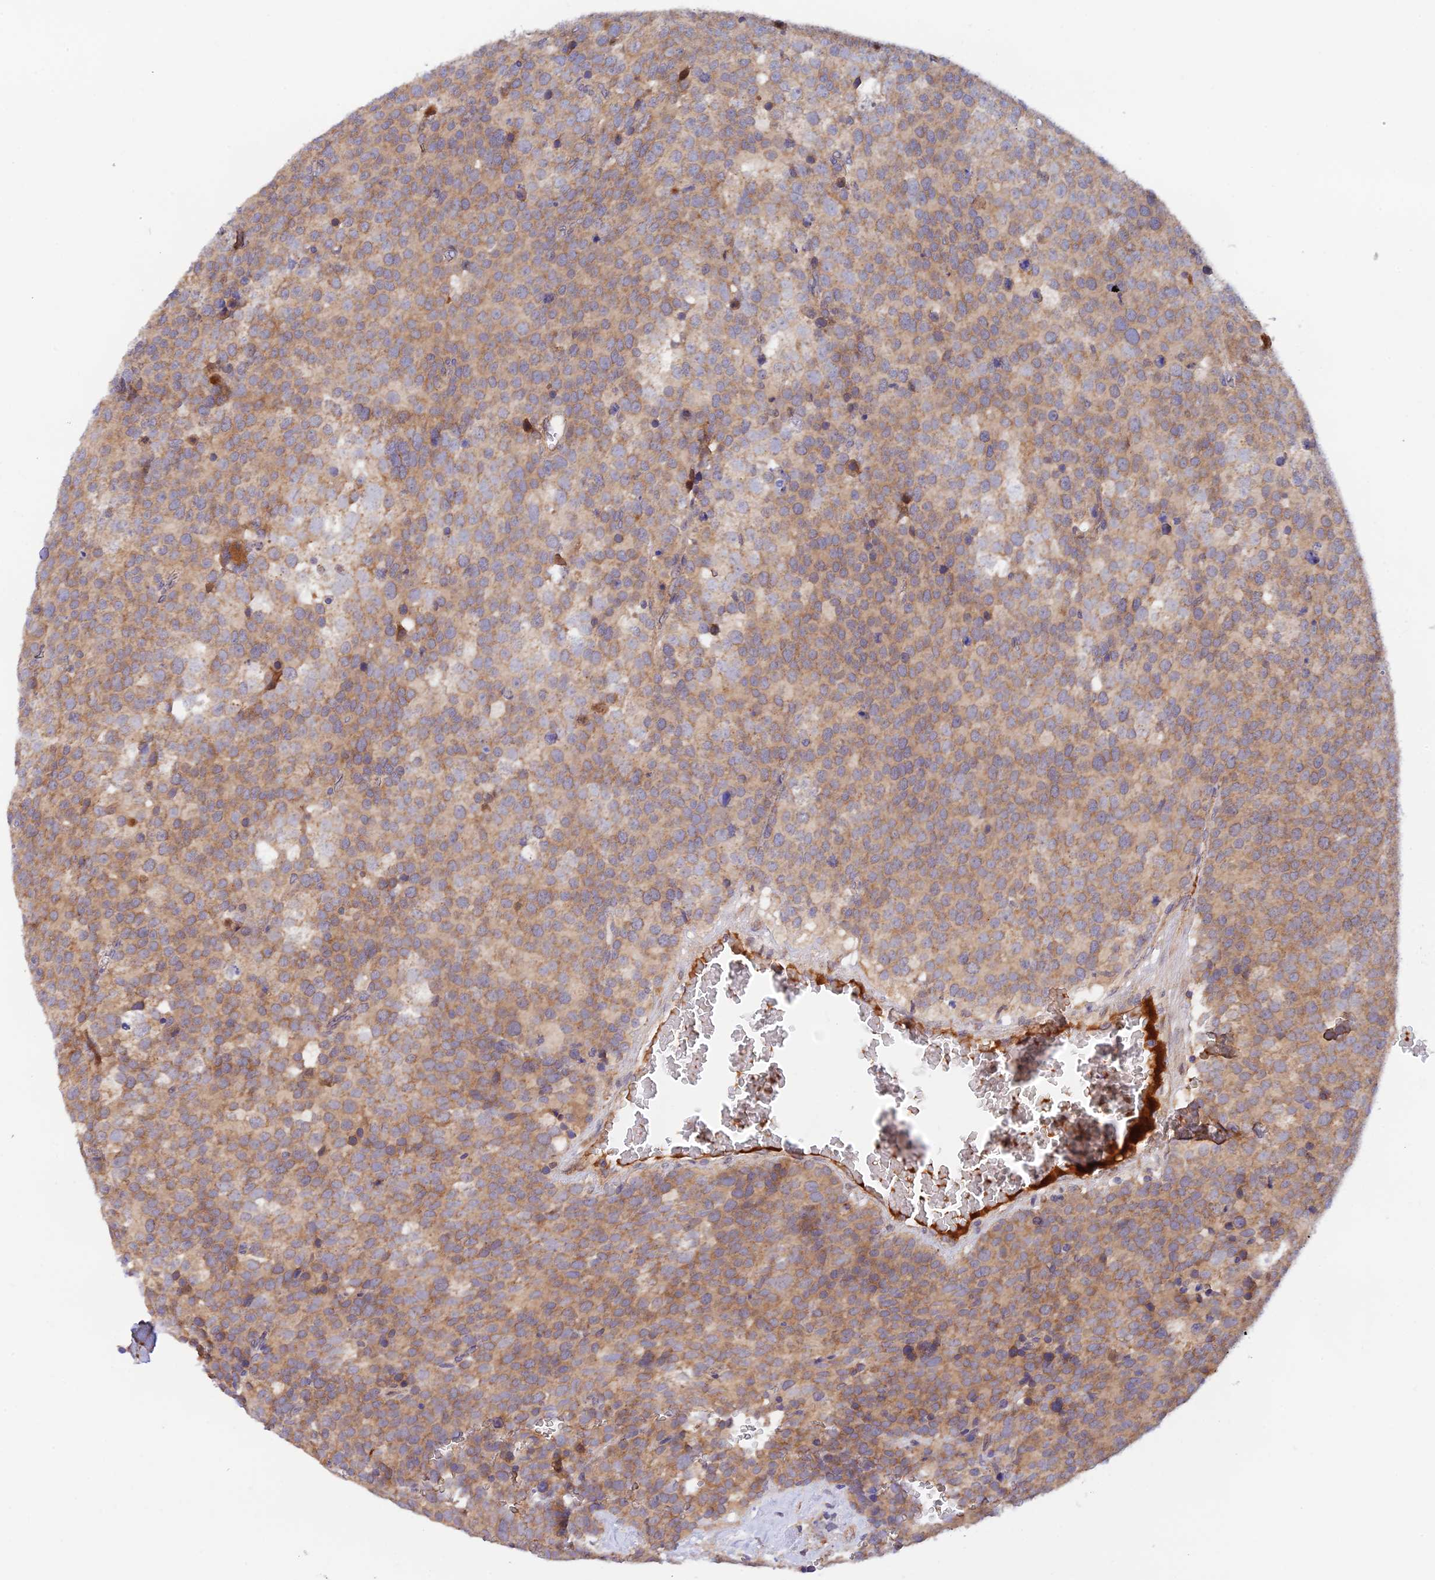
{"staining": {"intensity": "moderate", "quantity": ">75%", "location": "cytoplasmic/membranous"}, "tissue": "testis cancer", "cell_type": "Tumor cells", "image_type": "cancer", "snomed": [{"axis": "morphology", "description": "Seminoma, NOS"}, {"axis": "topography", "description": "Testis"}], "caption": "An image showing moderate cytoplasmic/membranous expression in approximately >75% of tumor cells in seminoma (testis), as visualized by brown immunohistochemical staining.", "gene": "RANBP6", "patient": {"sex": "male", "age": 71}}